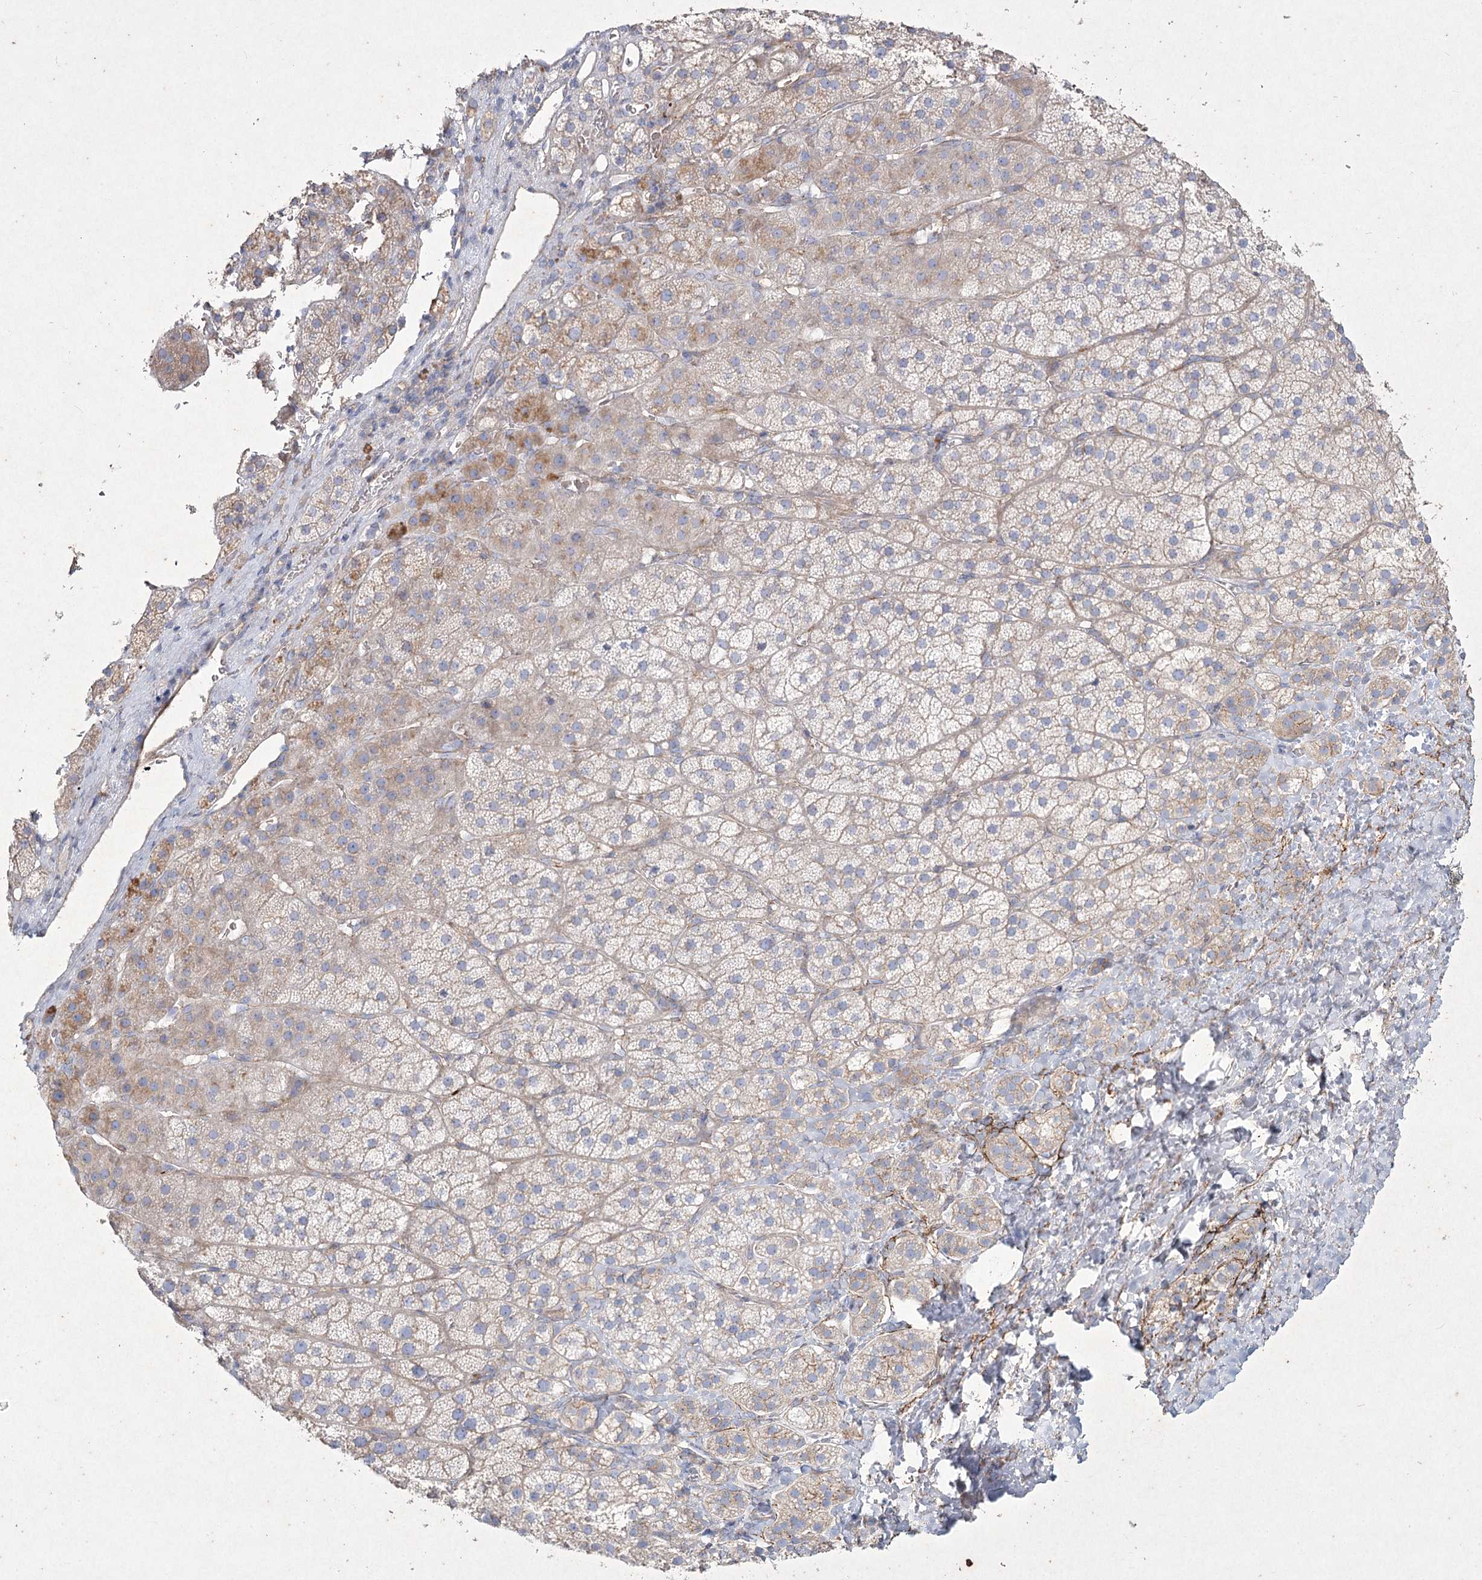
{"staining": {"intensity": "moderate", "quantity": "<25%", "location": "cytoplasmic/membranous"}, "tissue": "adrenal gland", "cell_type": "Glandular cells", "image_type": "normal", "snomed": [{"axis": "morphology", "description": "Normal tissue, NOS"}, {"axis": "topography", "description": "Adrenal gland"}], "caption": "An immunohistochemistry image of unremarkable tissue is shown. Protein staining in brown highlights moderate cytoplasmic/membranous positivity in adrenal gland within glandular cells.", "gene": "LDLRAD3", "patient": {"sex": "female", "age": 44}}